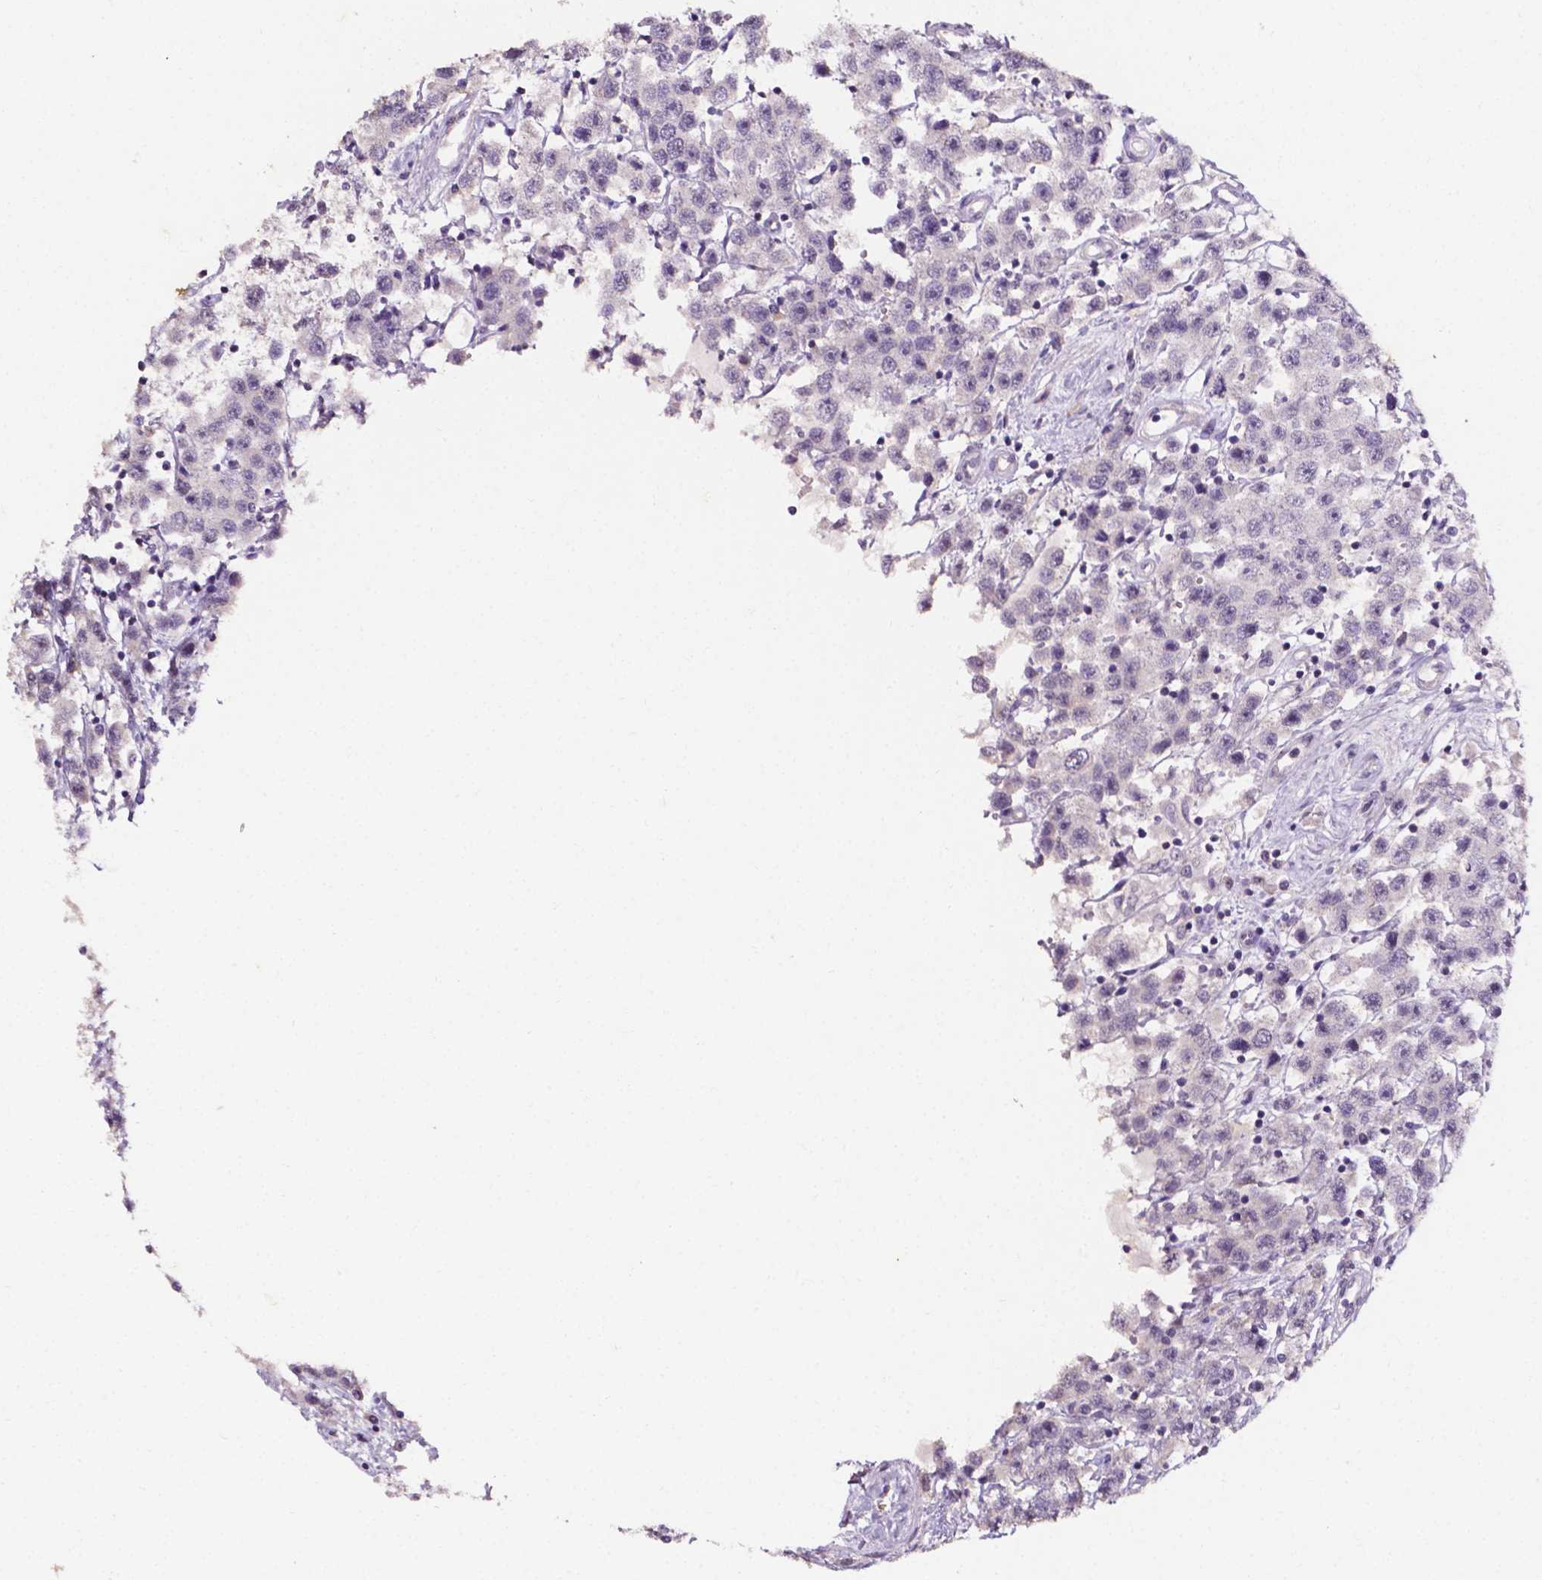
{"staining": {"intensity": "negative", "quantity": "none", "location": "none"}, "tissue": "testis cancer", "cell_type": "Tumor cells", "image_type": "cancer", "snomed": [{"axis": "morphology", "description": "Seminoma, NOS"}, {"axis": "topography", "description": "Testis"}], "caption": "IHC micrograph of neoplastic tissue: human testis seminoma stained with DAB (3,3'-diaminobenzidine) exhibits no significant protein positivity in tumor cells.", "gene": "PSAT1", "patient": {"sex": "male", "age": 45}}